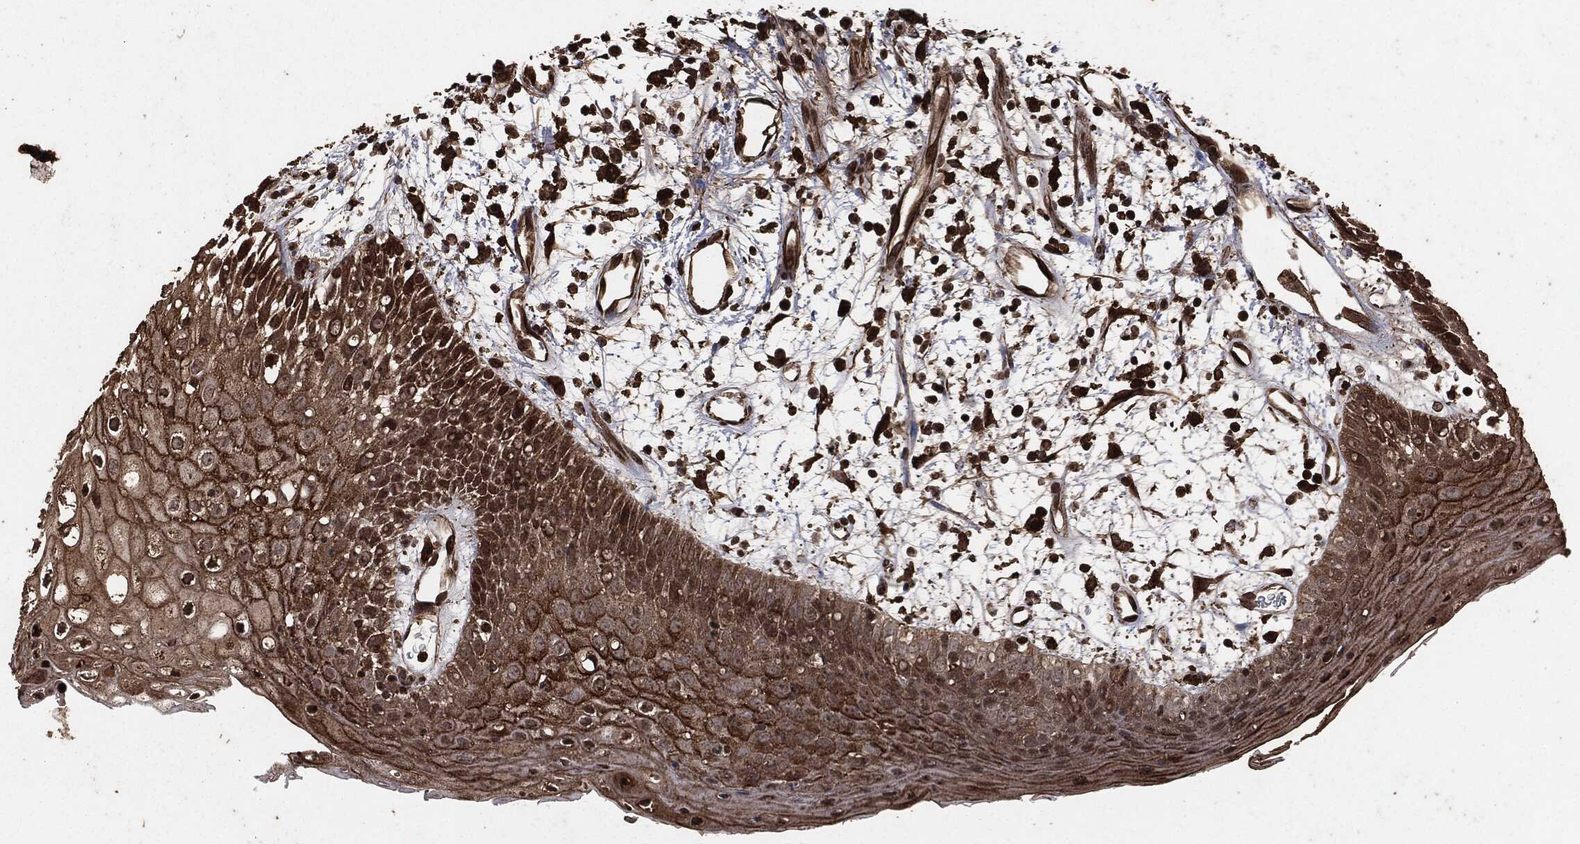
{"staining": {"intensity": "strong", "quantity": "25%-75%", "location": "cytoplasmic/membranous,nuclear"}, "tissue": "oral mucosa", "cell_type": "Squamous epithelial cells", "image_type": "normal", "snomed": [{"axis": "morphology", "description": "Normal tissue, NOS"}, {"axis": "morphology", "description": "Squamous cell carcinoma, NOS"}, {"axis": "topography", "description": "Skeletal muscle"}, {"axis": "topography", "description": "Oral tissue"}, {"axis": "topography", "description": "Head-Neck"}], "caption": "Brown immunohistochemical staining in unremarkable oral mucosa demonstrates strong cytoplasmic/membranous,nuclear staining in approximately 25%-75% of squamous epithelial cells. The staining was performed using DAB to visualize the protein expression in brown, while the nuclei were stained in blue with hematoxylin (Magnification: 20x).", "gene": "EGFR", "patient": {"sex": "female", "age": 84}}